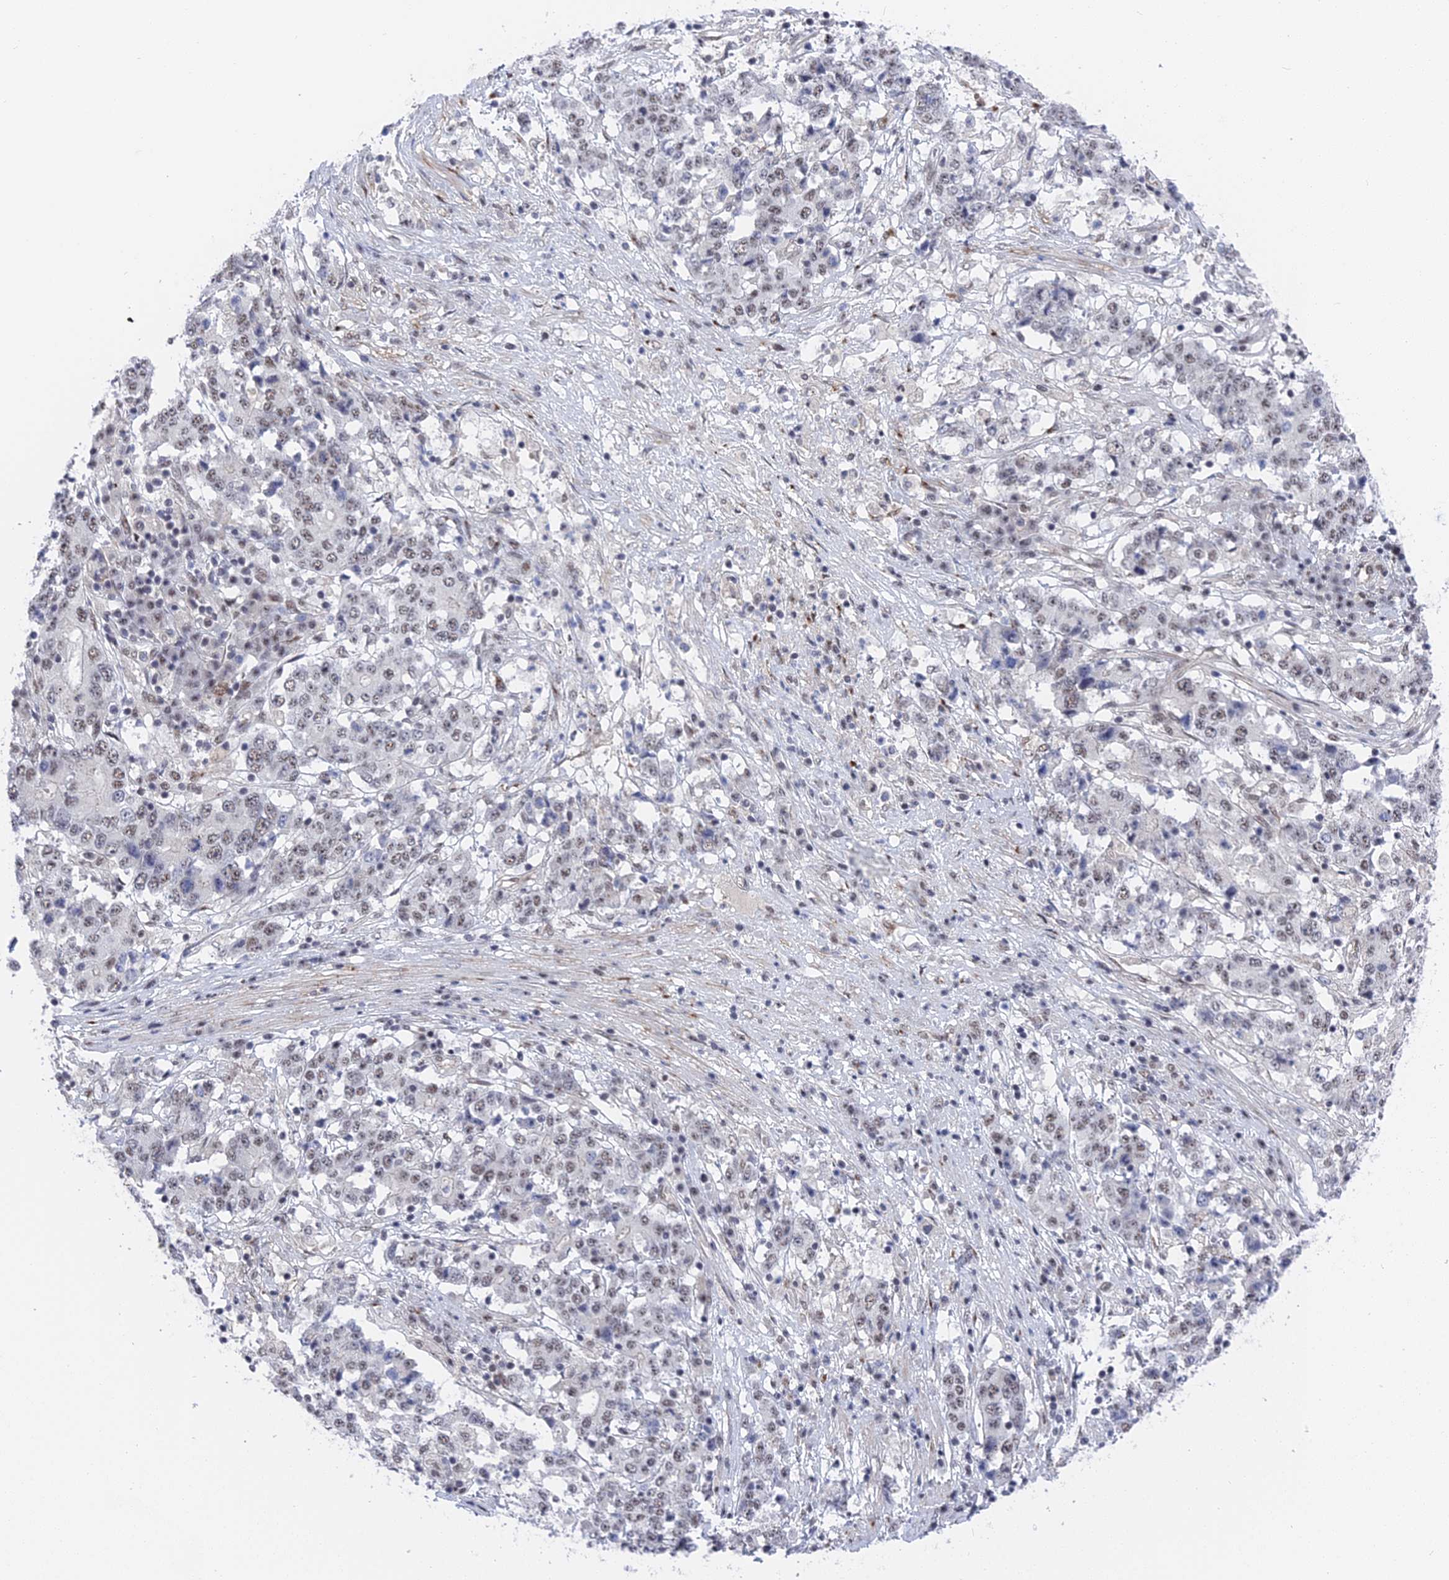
{"staining": {"intensity": "weak", "quantity": "25%-75%", "location": "nuclear"}, "tissue": "stomach cancer", "cell_type": "Tumor cells", "image_type": "cancer", "snomed": [{"axis": "morphology", "description": "Adenocarcinoma, NOS"}, {"axis": "topography", "description": "Stomach"}], "caption": "This is an image of immunohistochemistry staining of adenocarcinoma (stomach), which shows weak staining in the nuclear of tumor cells.", "gene": "CCDC85A", "patient": {"sex": "male", "age": 59}}